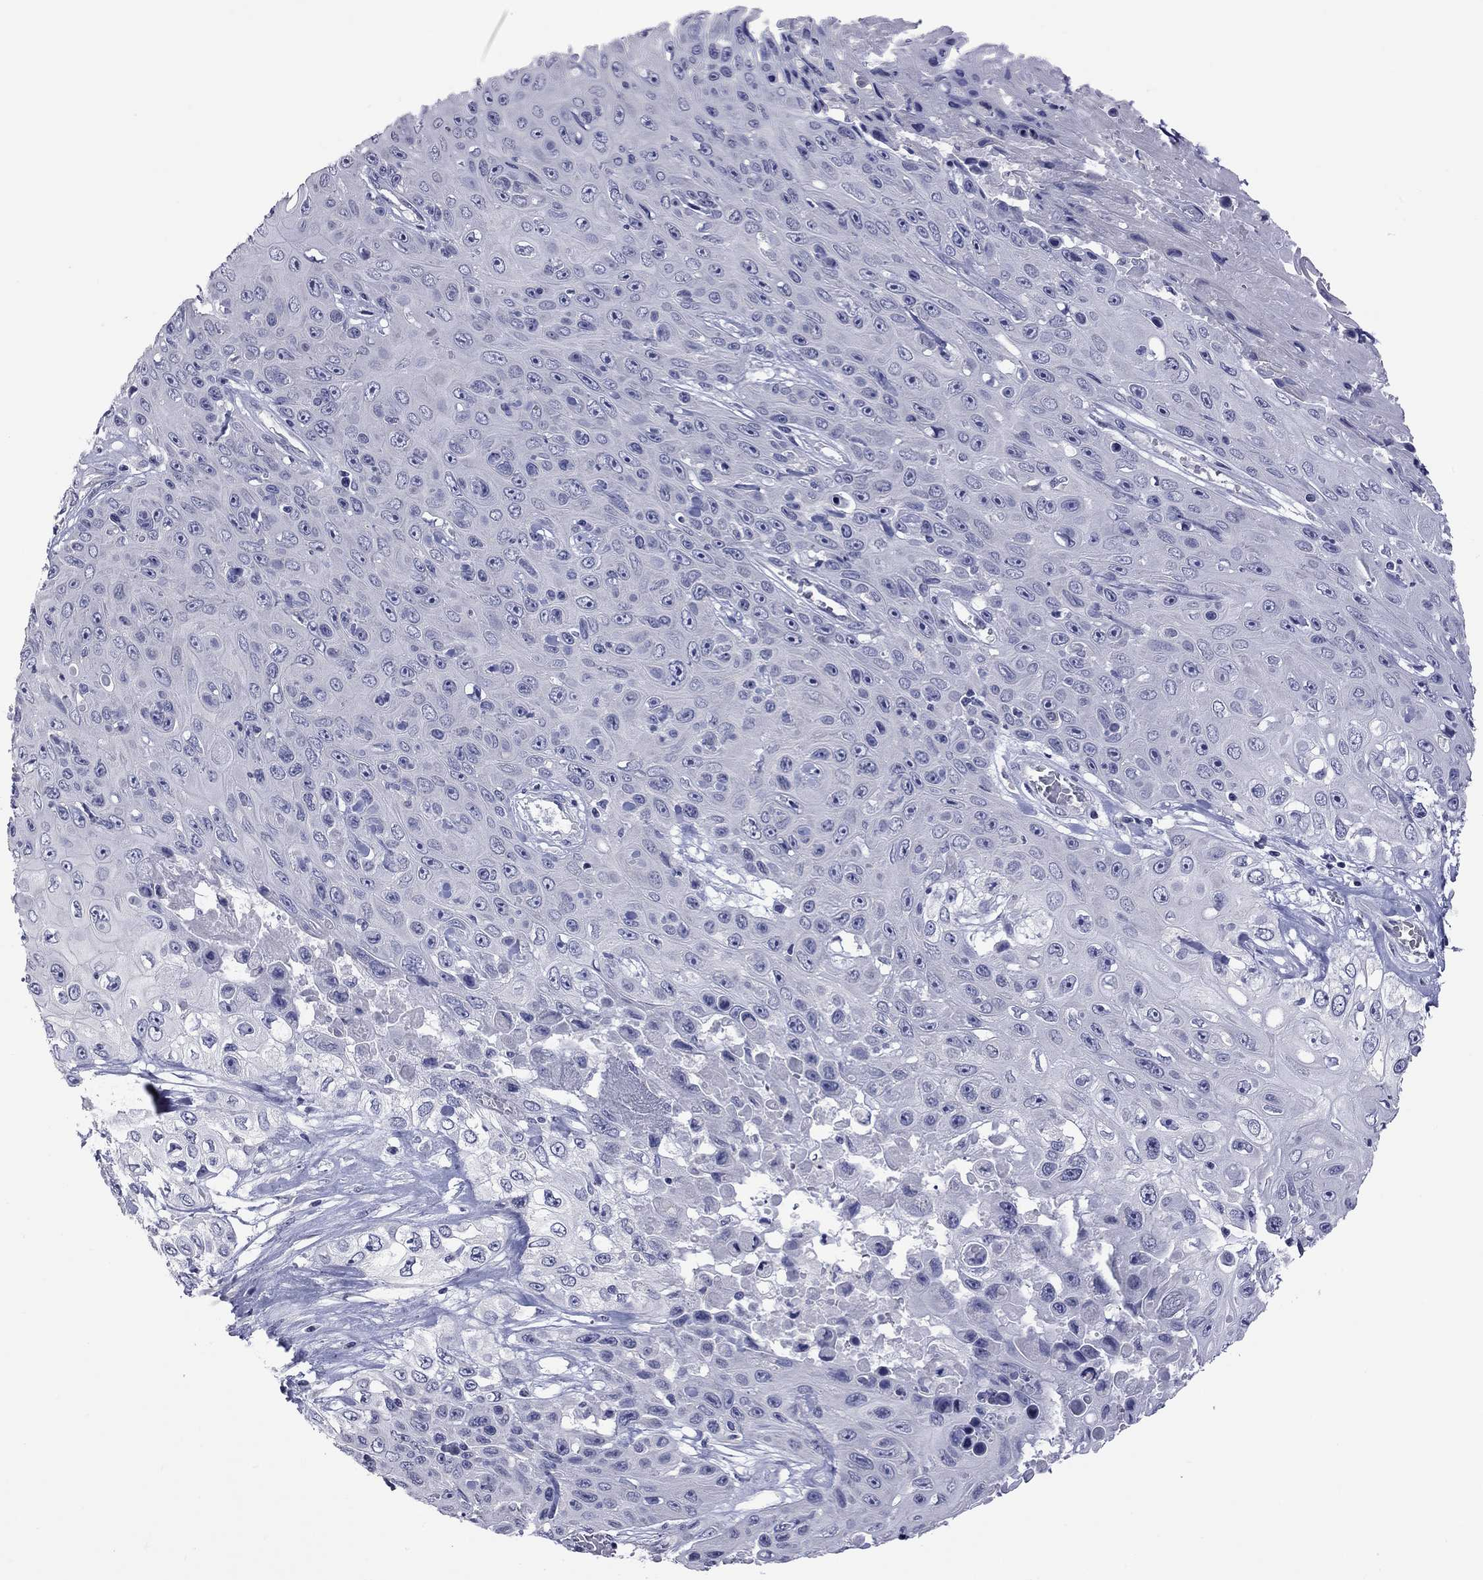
{"staining": {"intensity": "negative", "quantity": "none", "location": "none"}, "tissue": "skin cancer", "cell_type": "Tumor cells", "image_type": "cancer", "snomed": [{"axis": "morphology", "description": "Squamous cell carcinoma, NOS"}, {"axis": "topography", "description": "Skin"}], "caption": "IHC histopathology image of human skin cancer stained for a protein (brown), which exhibits no positivity in tumor cells.", "gene": "HYLS1", "patient": {"sex": "male", "age": 82}}